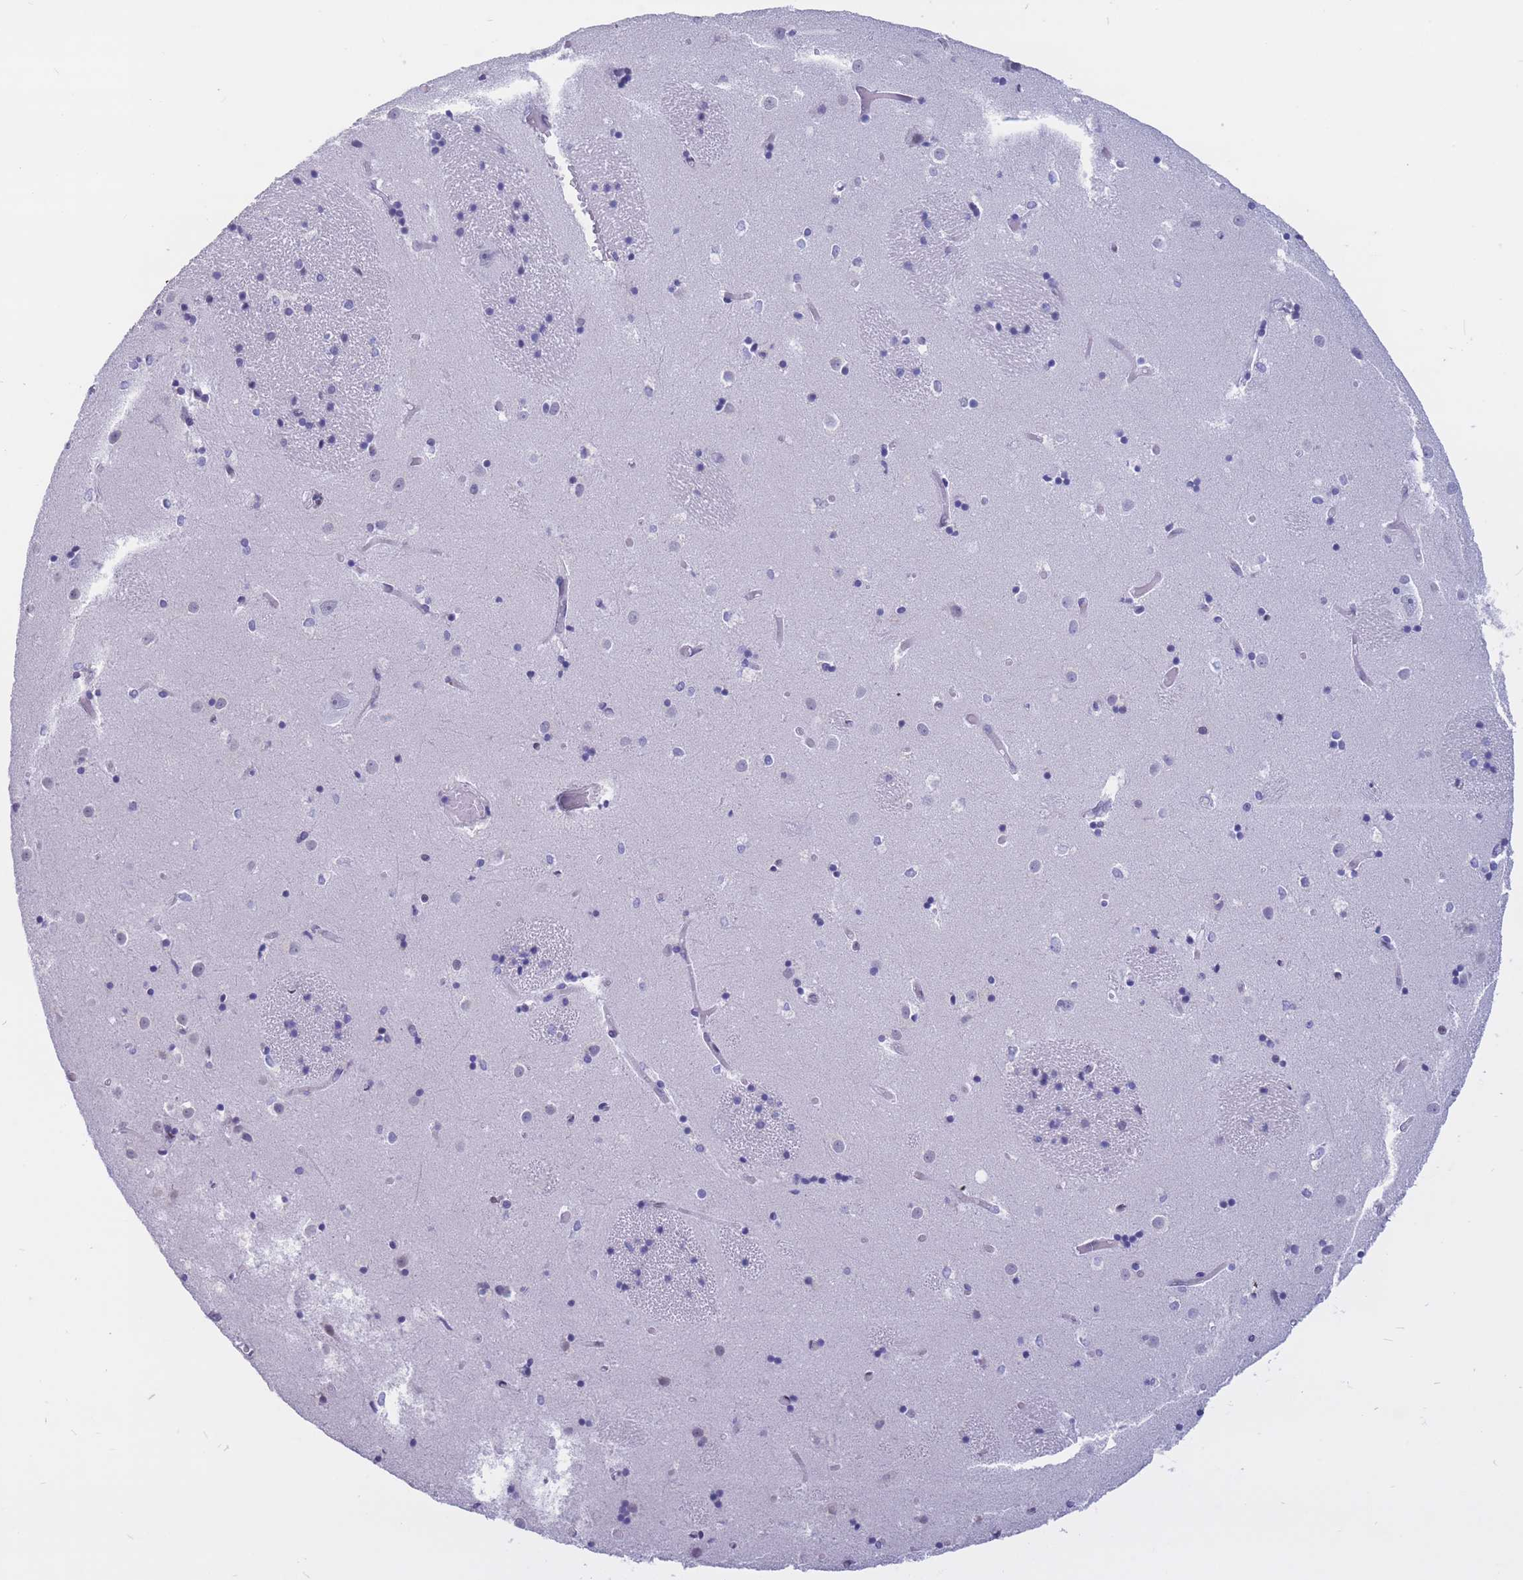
{"staining": {"intensity": "negative", "quantity": "none", "location": "none"}, "tissue": "caudate", "cell_type": "Glial cells", "image_type": "normal", "snomed": [{"axis": "morphology", "description": "Normal tissue, NOS"}, {"axis": "topography", "description": "Lateral ventricle wall"}], "caption": "Immunohistochemistry (IHC) image of normal caudate stained for a protein (brown), which exhibits no positivity in glial cells.", "gene": "NASP", "patient": {"sex": "female", "age": 52}}